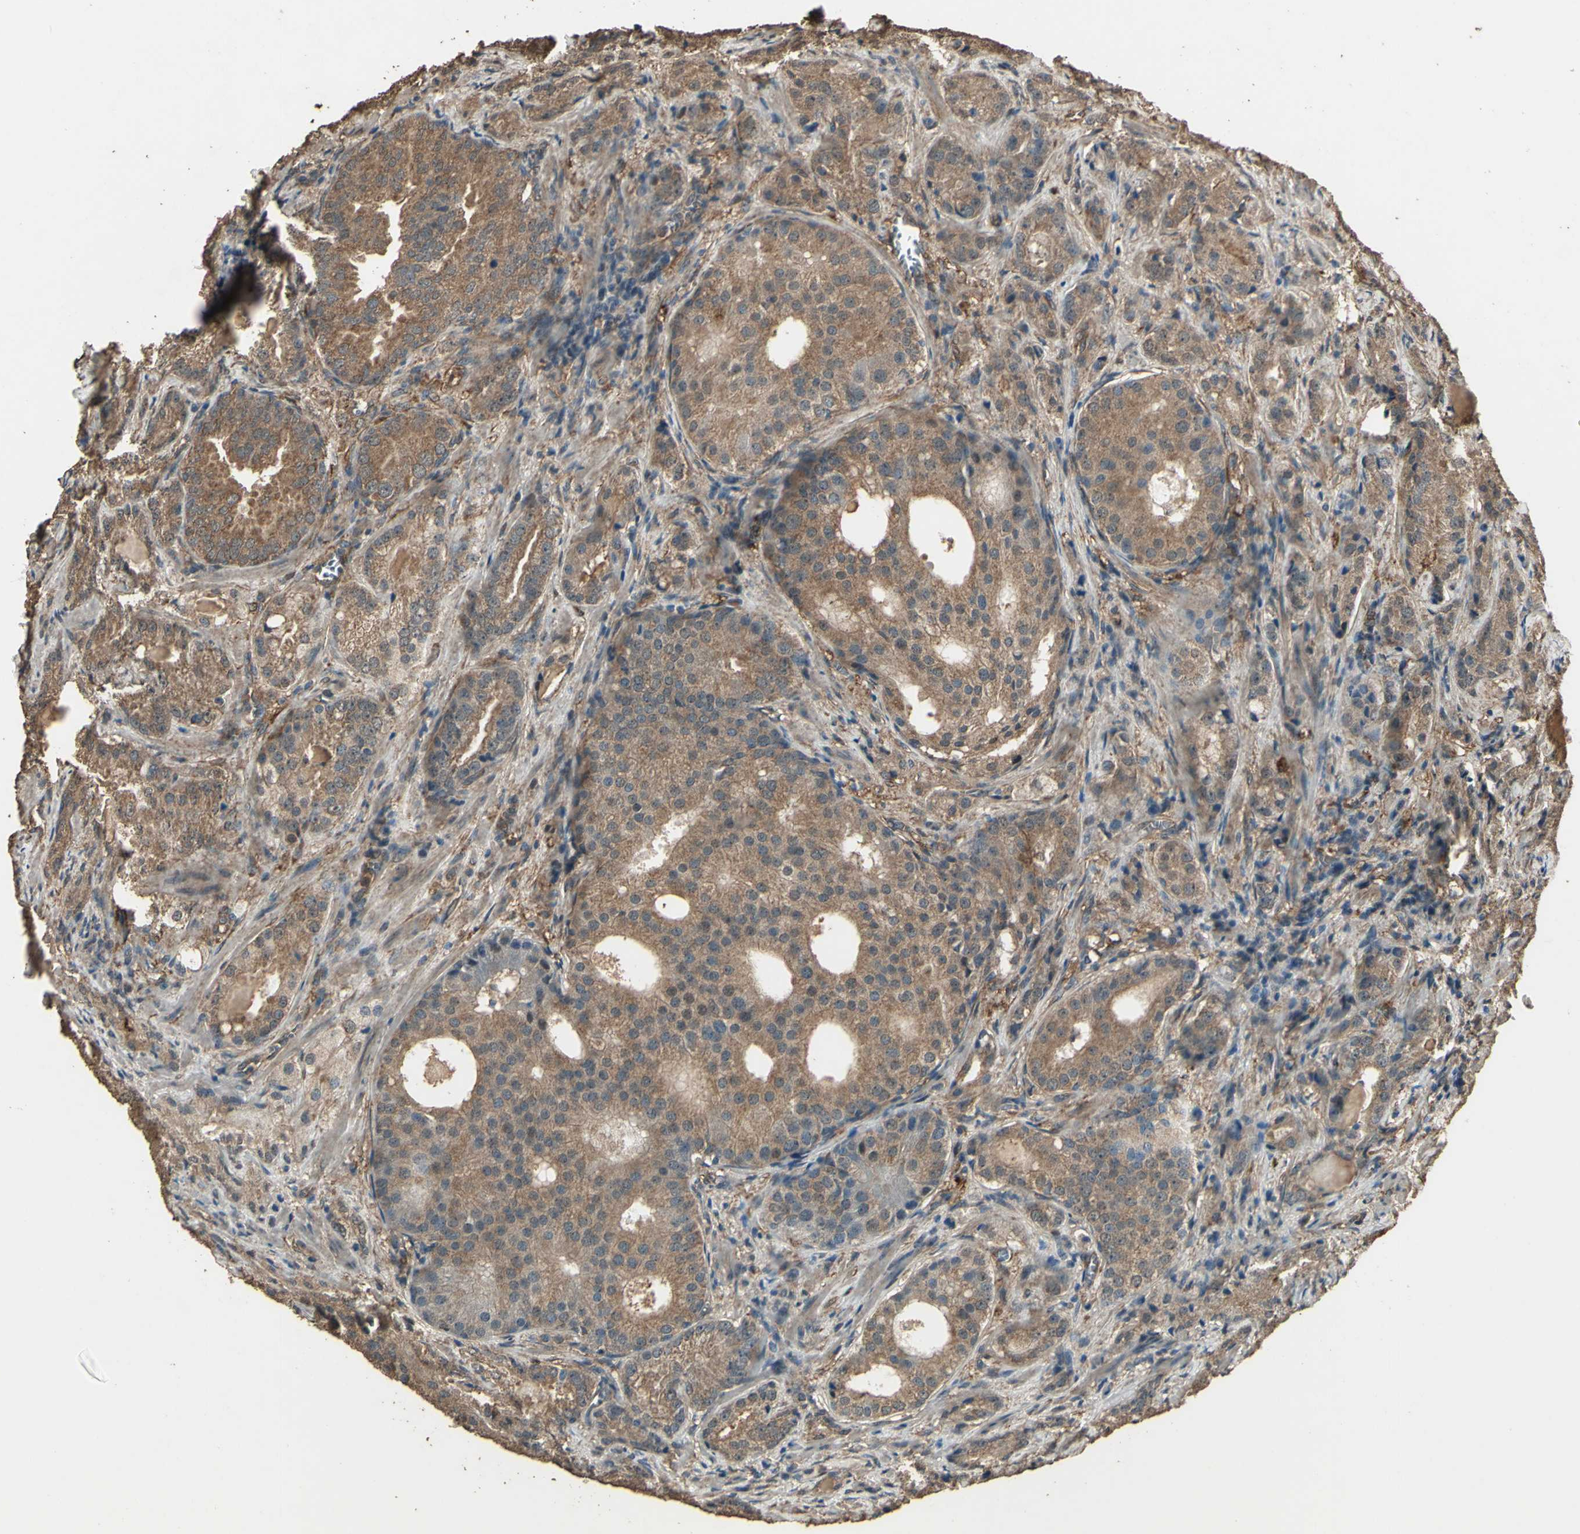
{"staining": {"intensity": "moderate", "quantity": ">75%", "location": "cytoplasmic/membranous"}, "tissue": "prostate cancer", "cell_type": "Tumor cells", "image_type": "cancer", "snomed": [{"axis": "morphology", "description": "Adenocarcinoma, High grade"}, {"axis": "topography", "description": "Prostate"}], "caption": "IHC photomicrograph of prostate adenocarcinoma (high-grade) stained for a protein (brown), which demonstrates medium levels of moderate cytoplasmic/membranous staining in about >75% of tumor cells.", "gene": "TSPO", "patient": {"sex": "male", "age": 64}}